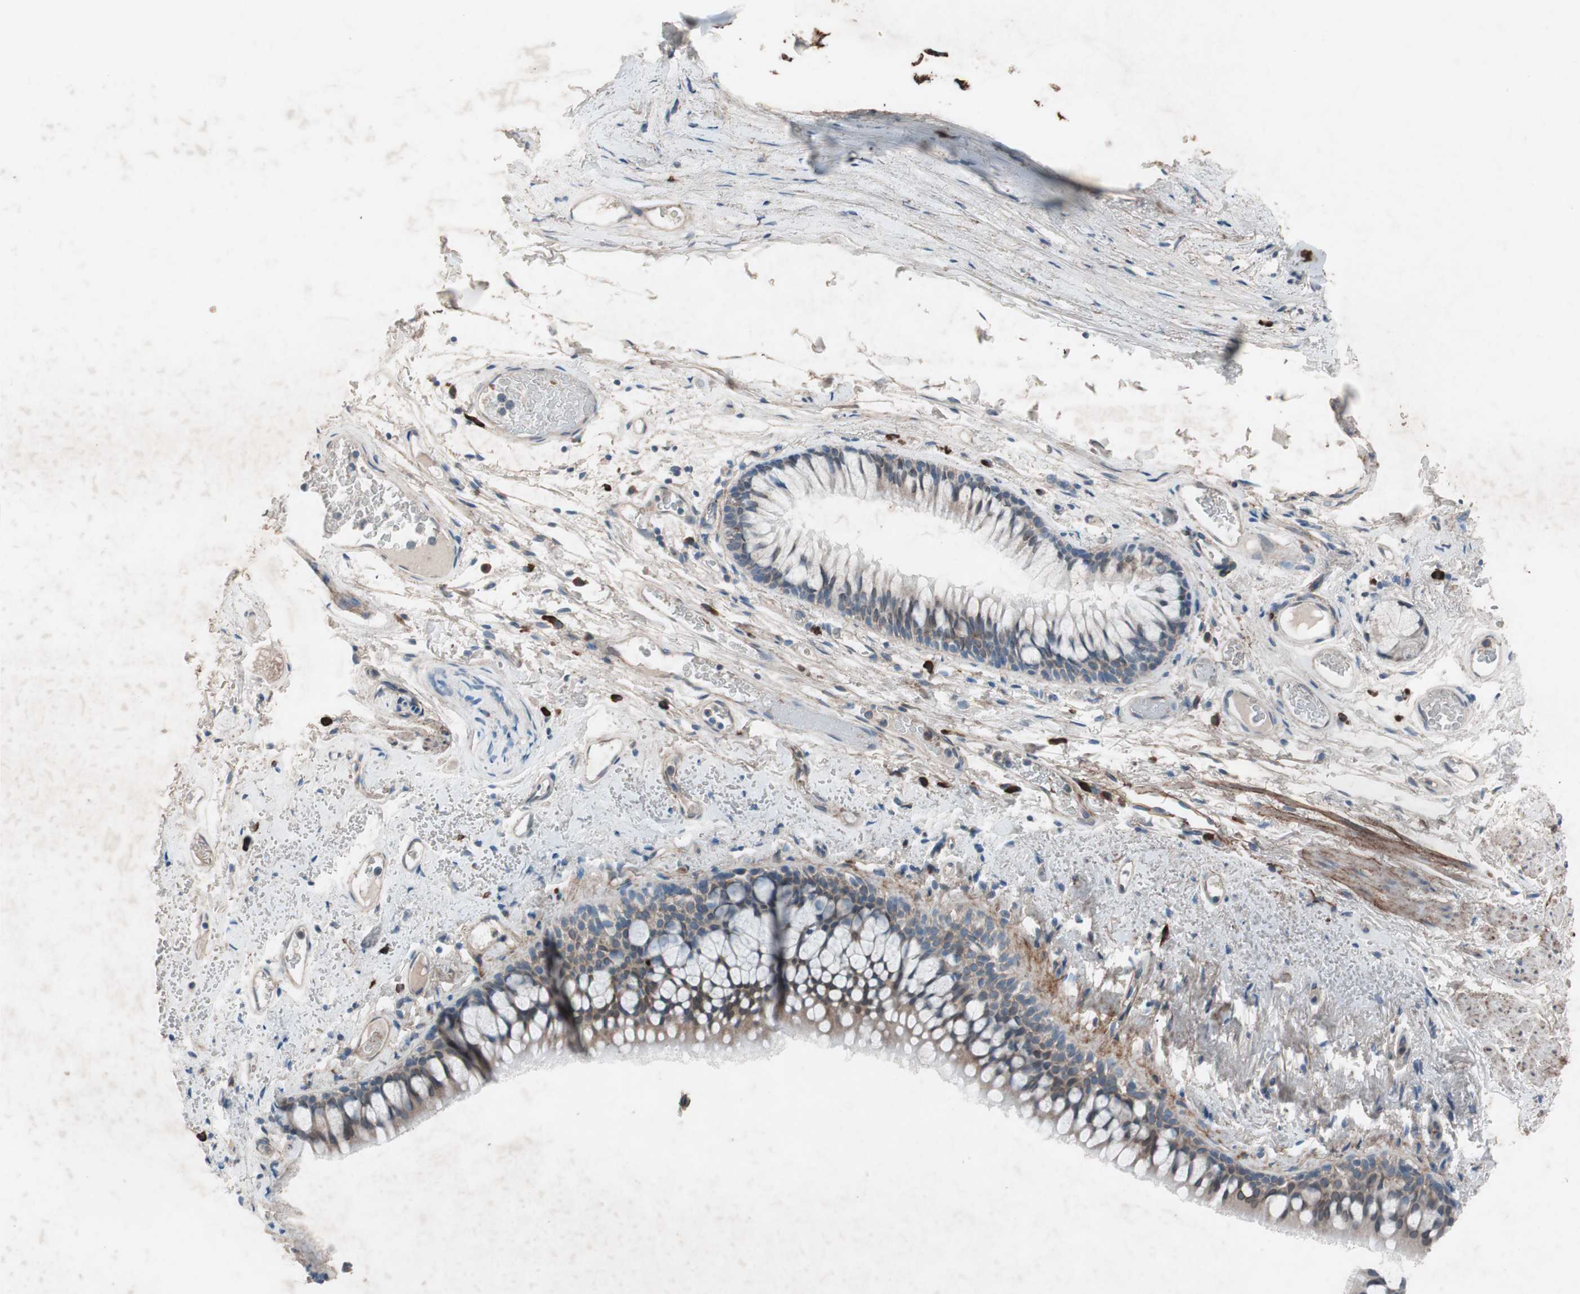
{"staining": {"intensity": "weak", "quantity": ">75%", "location": "cytoplasmic/membranous"}, "tissue": "bronchus", "cell_type": "Respiratory epithelial cells", "image_type": "normal", "snomed": [{"axis": "morphology", "description": "Normal tissue, NOS"}, {"axis": "topography", "description": "Bronchus"}], "caption": "The image shows staining of normal bronchus, revealing weak cytoplasmic/membranous protein positivity (brown color) within respiratory epithelial cells.", "gene": "GRB7", "patient": {"sex": "female", "age": 73}}